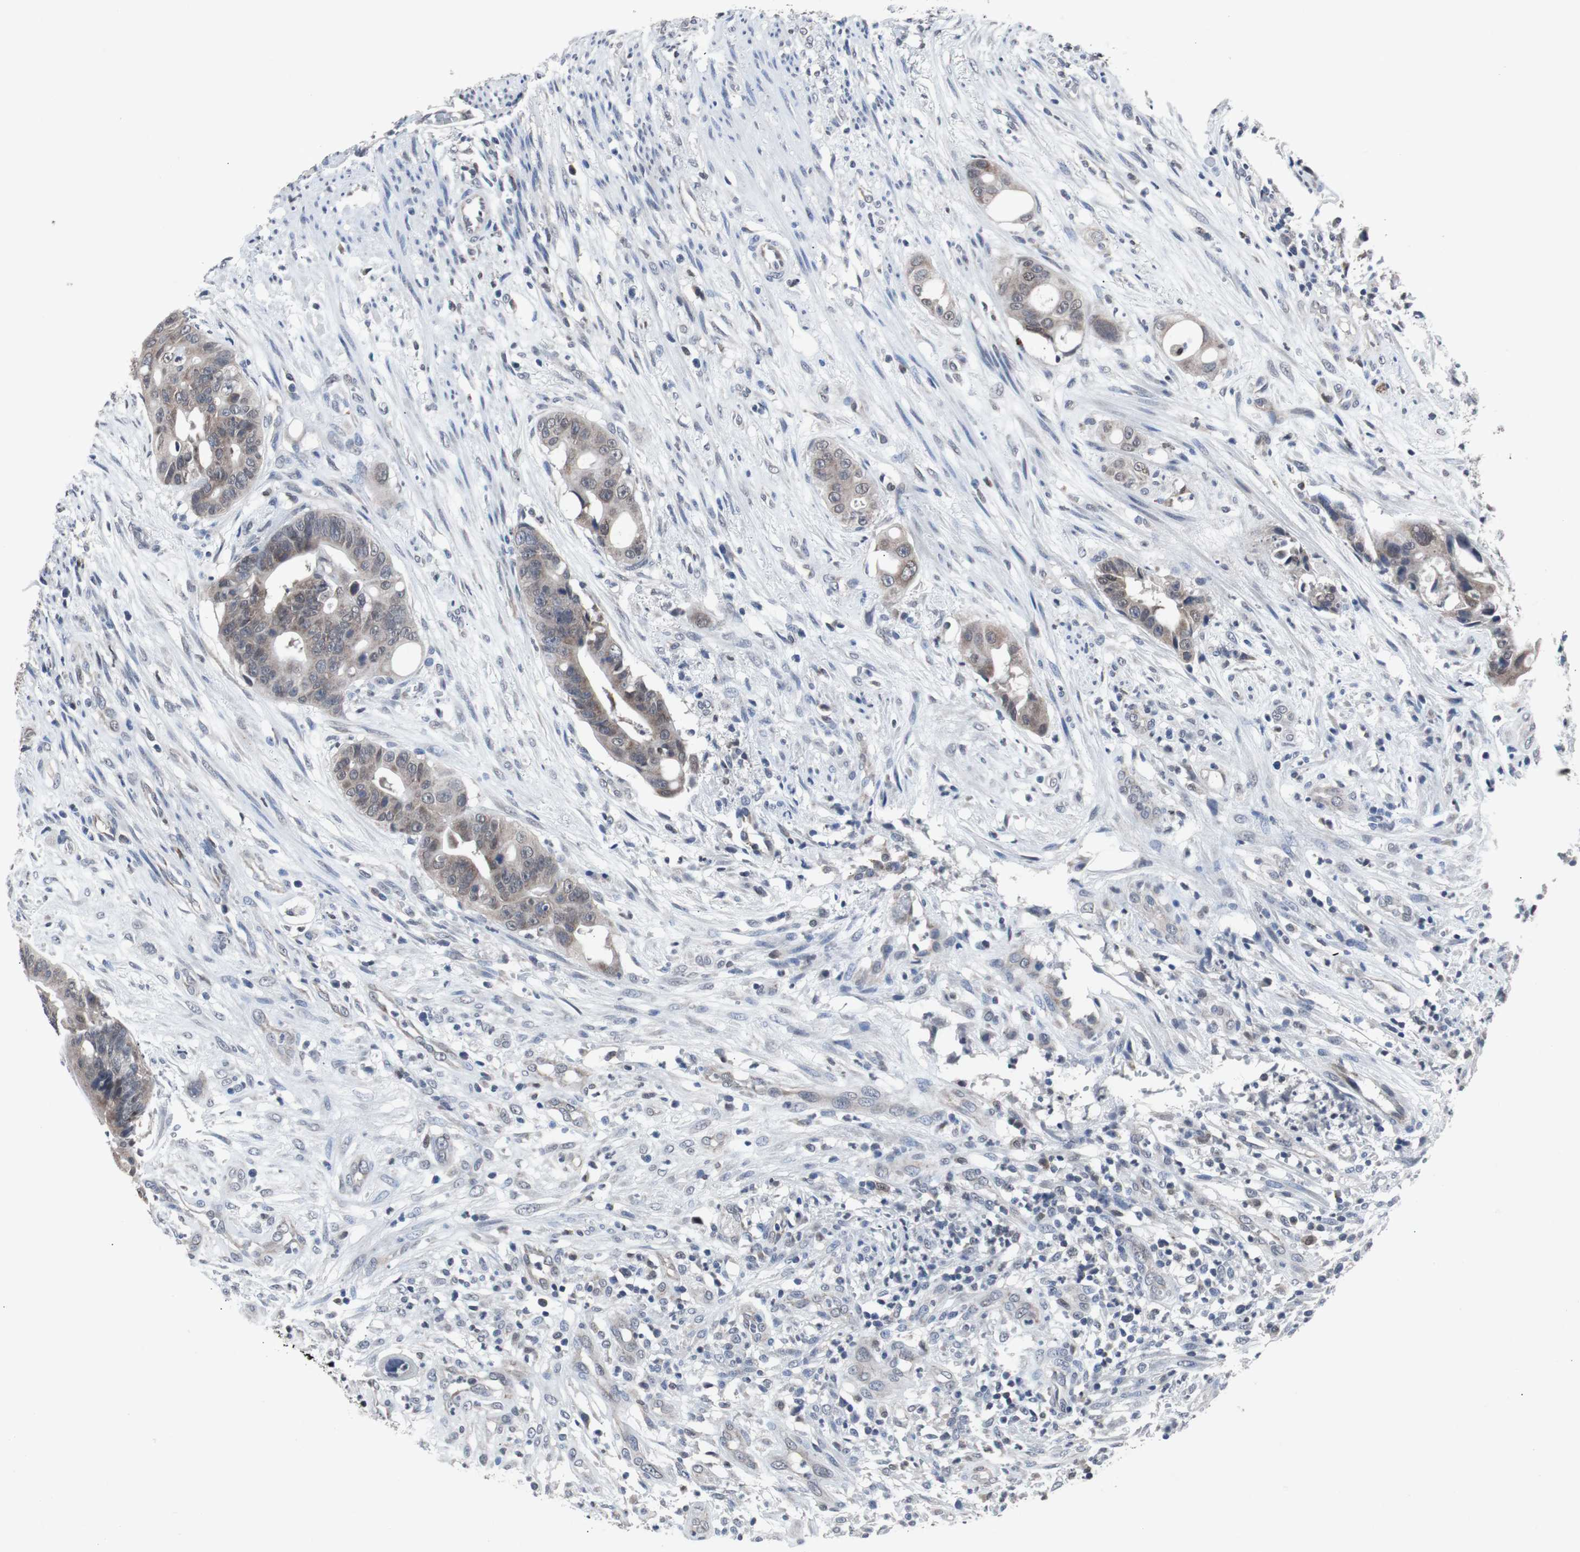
{"staining": {"intensity": "weak", "quantity": ">75%", "location": "cytoplasmic/membranous"}, "tissue": "colorectal cancer", "cell_type": "Tumor cells", "image_type": "cancer", "snomed": [{"axis": "morphology", "description": "Adenocarcinoma, NOS"}, {"axis": "topography", "description": "Colon"}], "caption": "This micrograph shows immunohistochemistry staining of human colorectal cancer, with low weak cytoplasmic/membranous expression in approximately >75% of tumor cells.", "gene": "RBM47", "patient": {"sex": "female", "age": 57}}